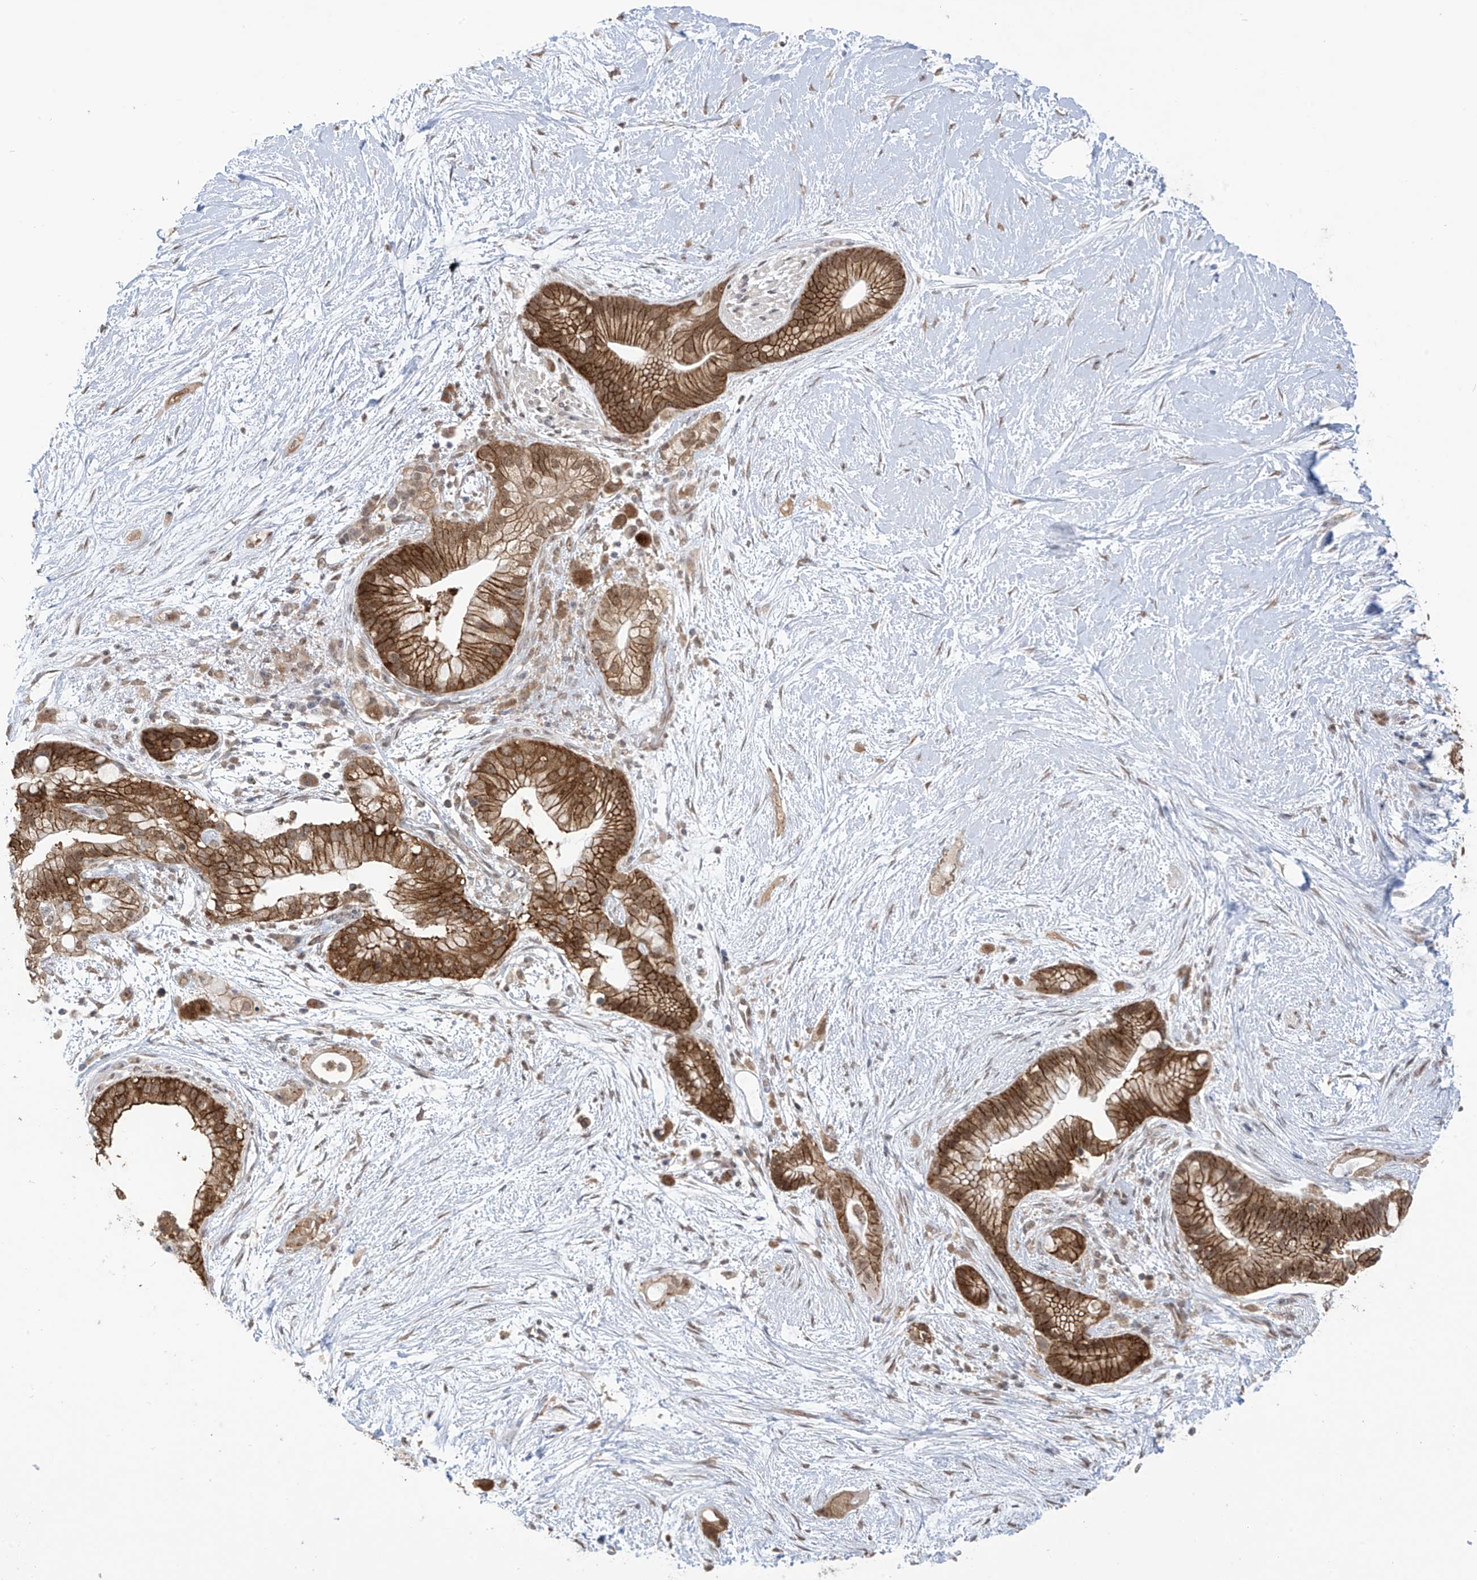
{"staining": {"intensity": "strong", "quantity": ">75%", "location": "cytoplasmic/membranous,nuclear"}, "tissue": "pancreatic cancer", "cell_type": "Tumor cells", "image_type": "cancer", "snomed": [{"axis": "morphology", "description": "Adenocarcinoma, NOS"}, {"axis": "topography", "description": "Pancreas"}], "caption": "Tumor cells display strong cytoplasmic/membranous and nuclear staining in about >75% of cells in pancreatic adenocarcinoma. Immunohistochemistry stains the protein in brown and the nuclei are stained blue.", "gene": "KIAA1522", "patient": {"sex": "male", "age": 53}}